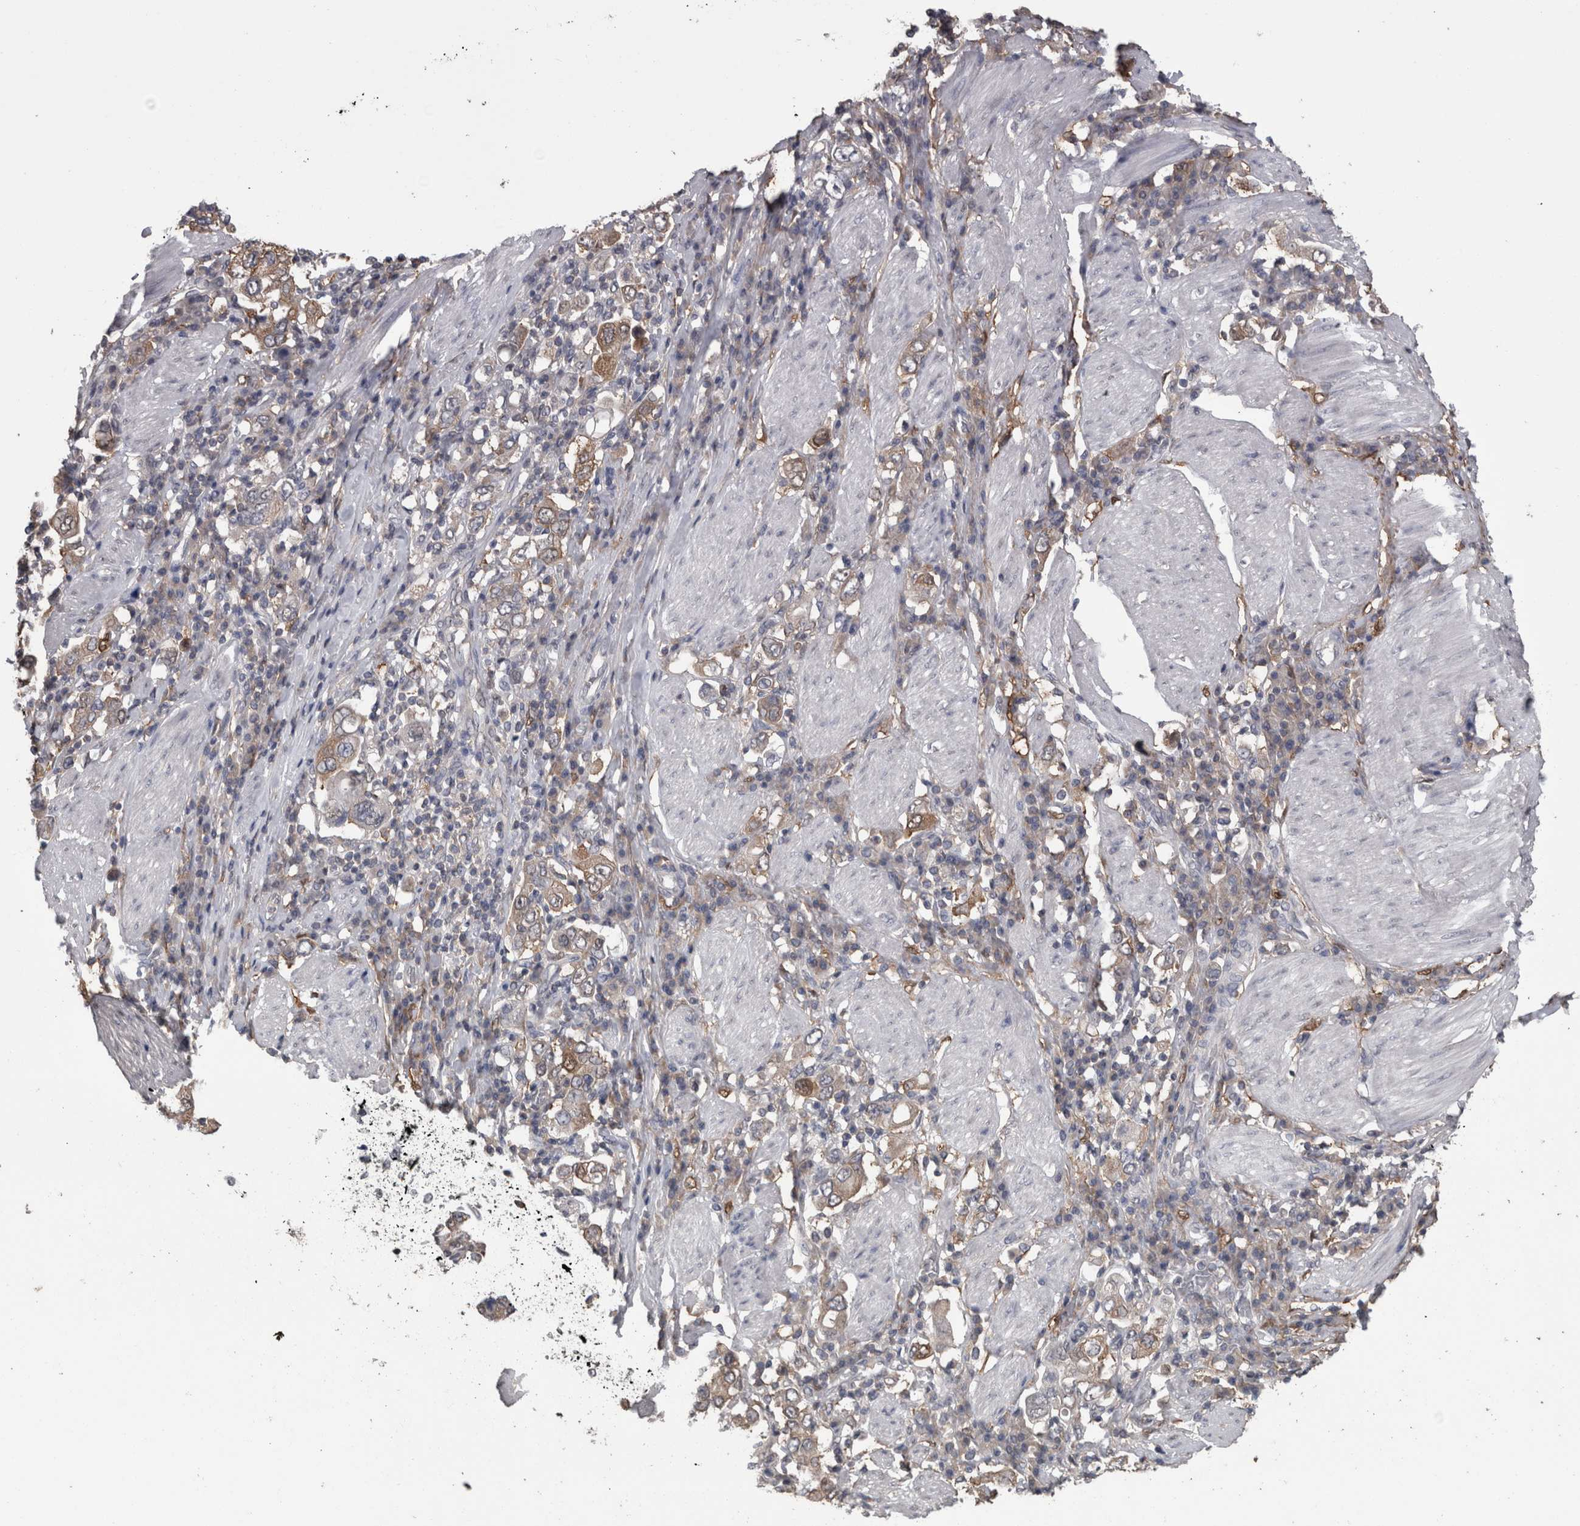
{"staining": {"intensity": "moderate", "quantity": ">75%", "location": "cytoplasmic/membranous"}, "tissue": "stomach cancer", "cell_type": "Tumor cells", "image_type": "cancer", "snomed": [{"axis": "morphology", "description": "Adenocarcinoma, NOS"}, {"axis": "topography", "description": "Stomach, upper"}], "caption": "Approximately >75% of tumor cells in human stomach cancer show moderate cytoplasmic/membranous protein staining as visualized by brown immunohistochemical staining.", "gene": "DDX6", "patient": {"sex": "male", "age": 62}}